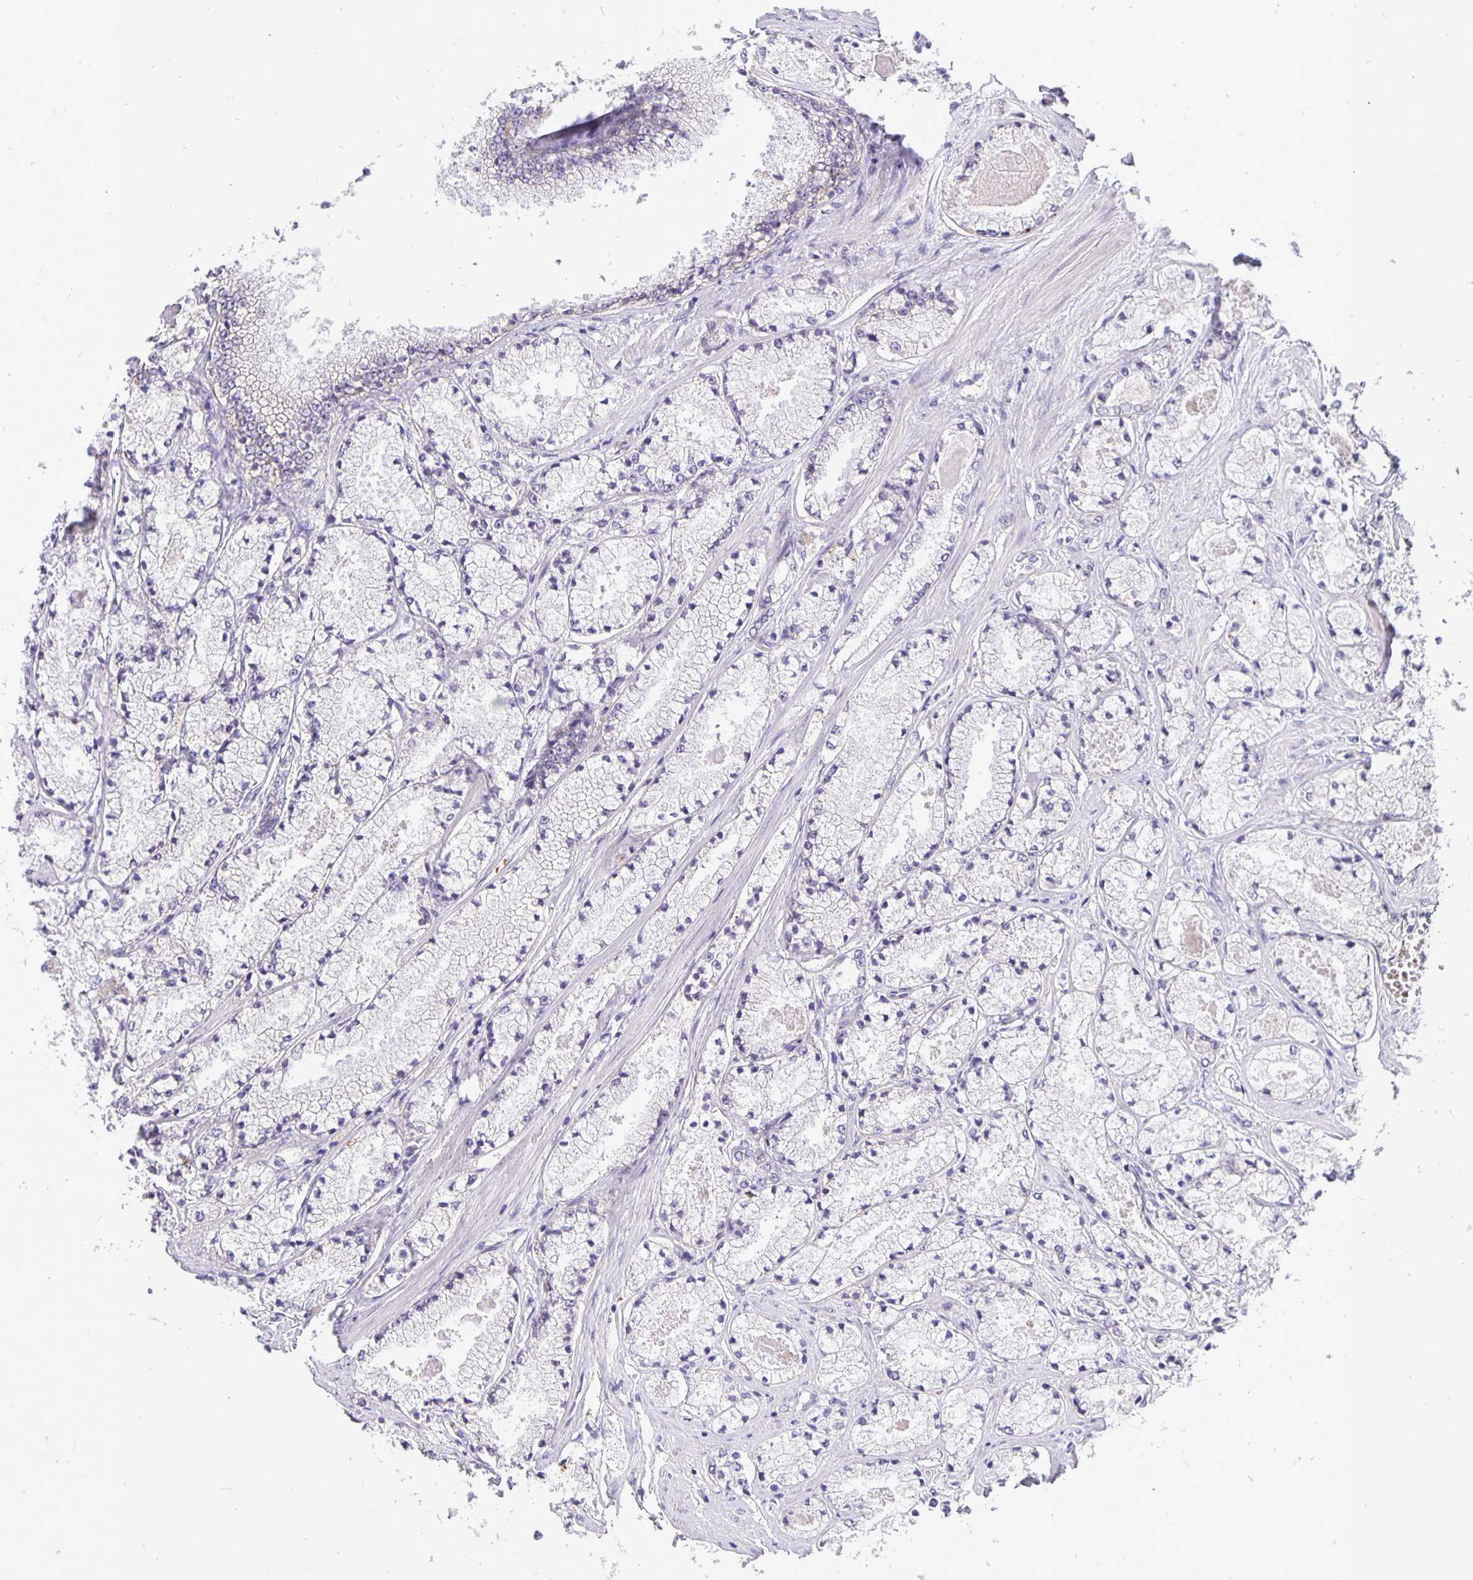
{"staining": {"intensity": "negative", "quantity": "none", "location": "none"}, "tissue": "prostate cancer", "cell_type": "Tumor cells", "image_type": "cancer", "snomed": [{"axis": "morphology", "description": "Adenocarcinoma, High grade"}, {"axis": "topography", "description": "Prostate"}], "caption": "Immunohistochemical staining of human prostate adenocarcinoma (high-grade) exhibits no significant positivity in tumor cells.", "gene": "ERBB2", "patient": {"sex": "male", "age": 63}}